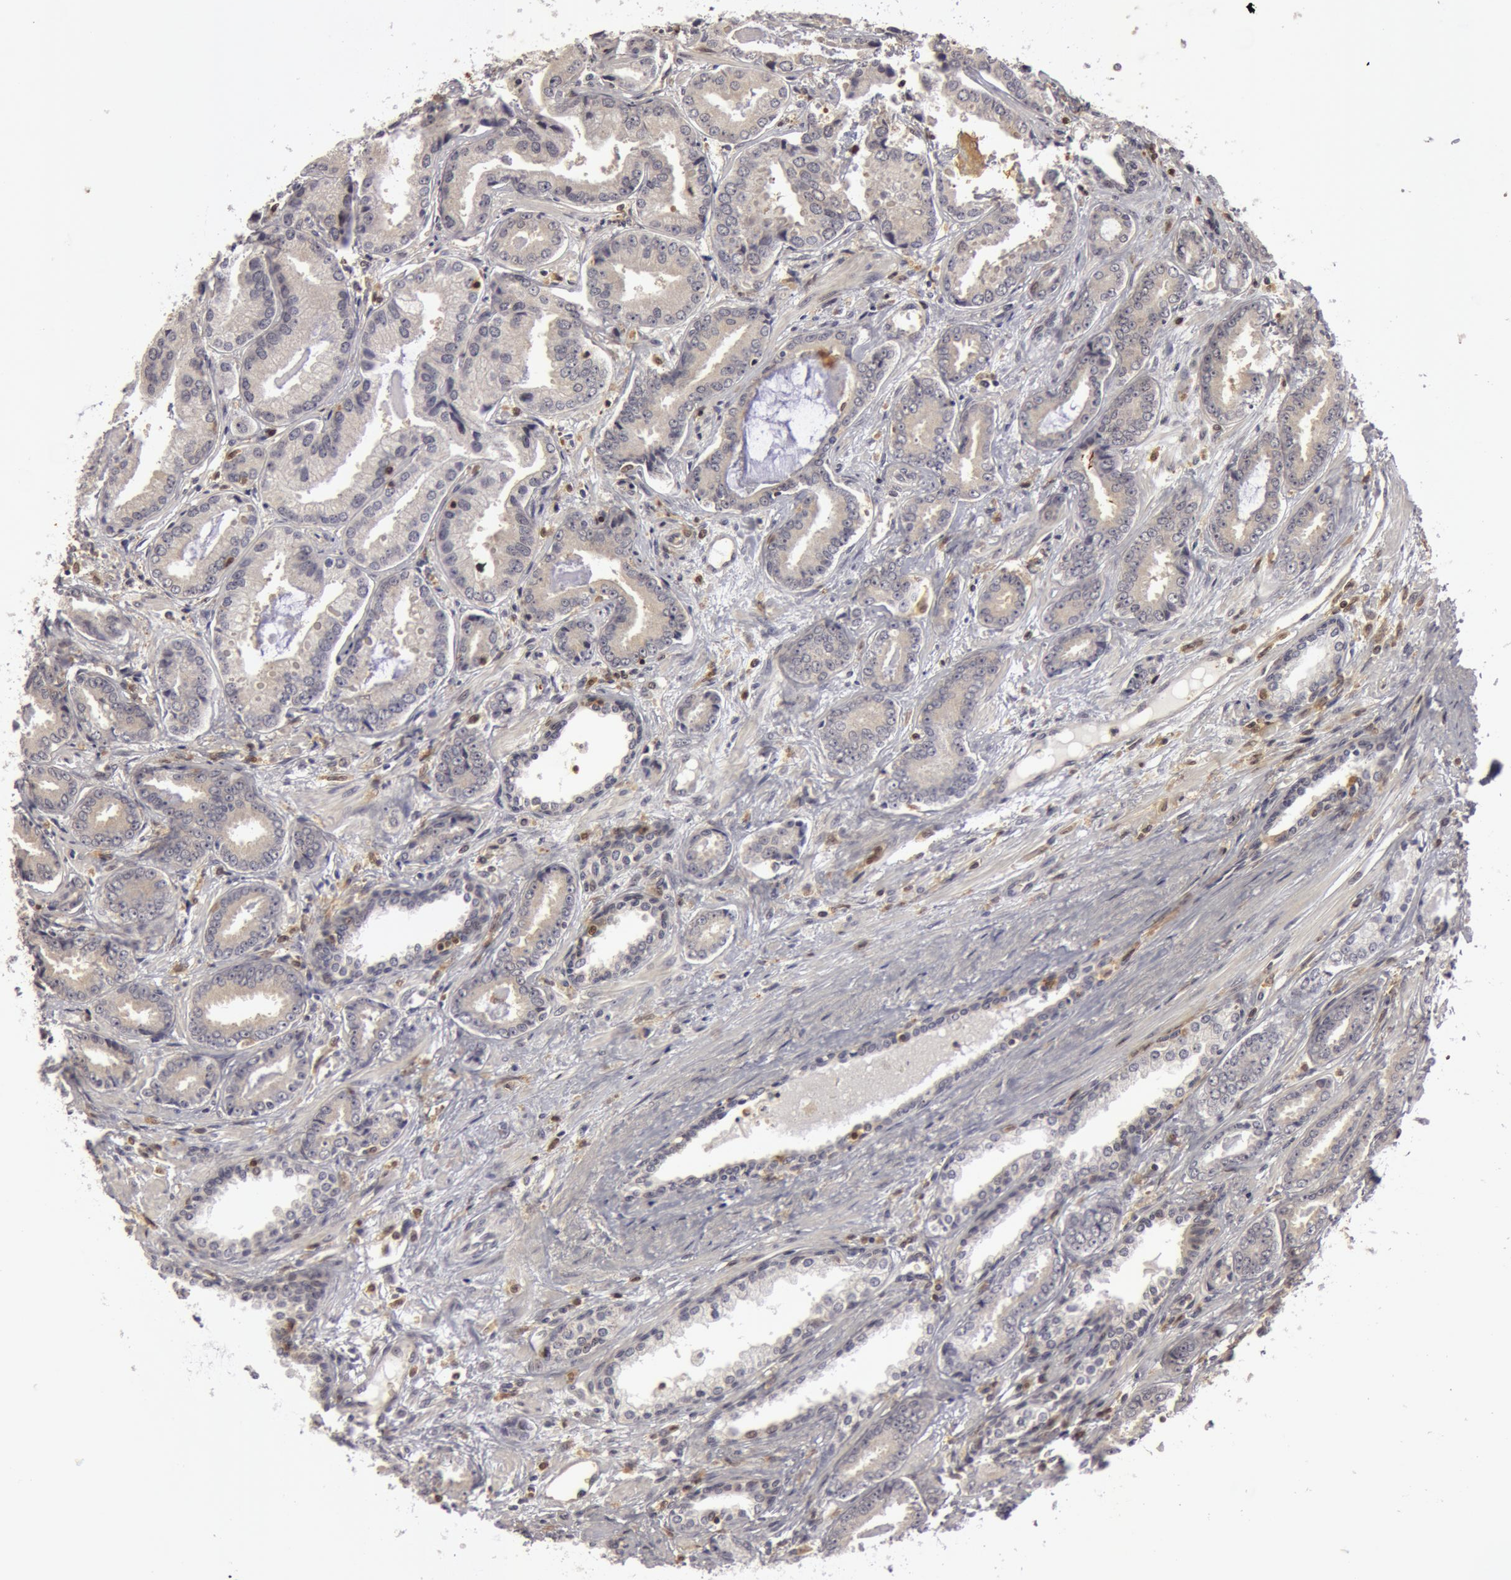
{"staining": {"intensity": "negative", "quantity": "none", "location": "none"}, "tissue": "prostate cancer", "cell_type": "Tumor cells", "image_type": "cancer", "snomed": [{"axis": "morphology", "description": "Adenocarcinoma, Low grade"}, {"axis": "topography", "description": "Prostate"}], "caption": "Immunohistochemistry image of neoplastic tissue: adenocarcinoma (low-grade) (prostate) stained with DAB displays no significant protein positivity in tumor cells. (Stains: DAB (3,3'-diaminobenzidine) immunohistochemistry with hematoxylin counter stain, Microscopy: brightfield microscopy at high magnification).", "gene": "OASL", "patient": {"sex": "male", "age": 65}}